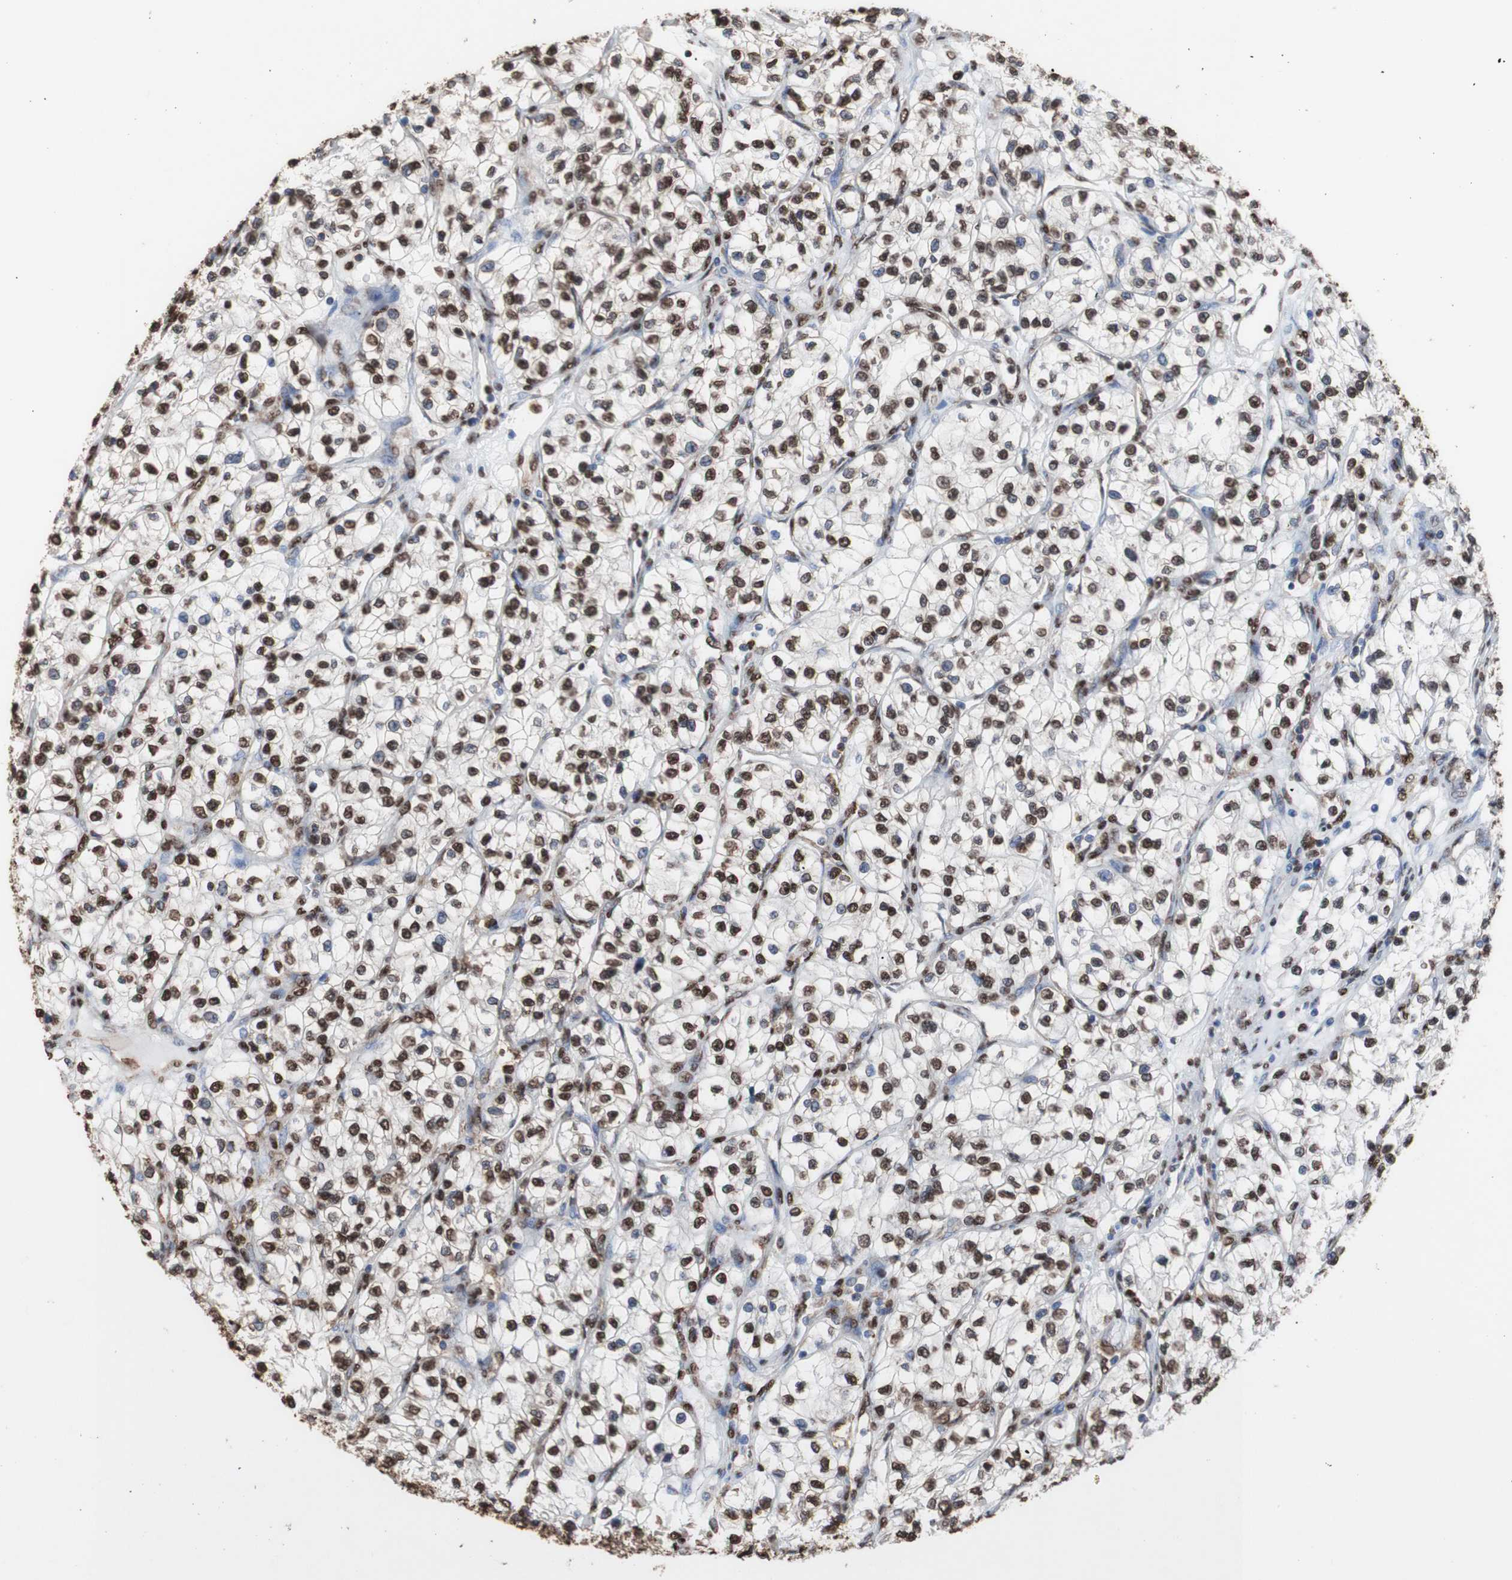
{"staining": {"intensity": "strong", "quantity": ">75%", "location": "cytoplasmic/membranous,nuclear"}, "tissue": "renal cancer", "cell_type": "Tumor cells", "image_type": "cancer", "snomed": [{"axis": "morphology", "description": "Adenocarcinoma, NOS"}, {"axis": "topography", "description": "Kidney"}], "caption": "Protein expression by IHC exhibits strong cytoplasmic/membranous and nuclear positivity in about >75% of tumor cells in renal cancer (adenocarcinoma).", "gene": "PIDD1", "patient": {"sex": "female", "age": 57}}